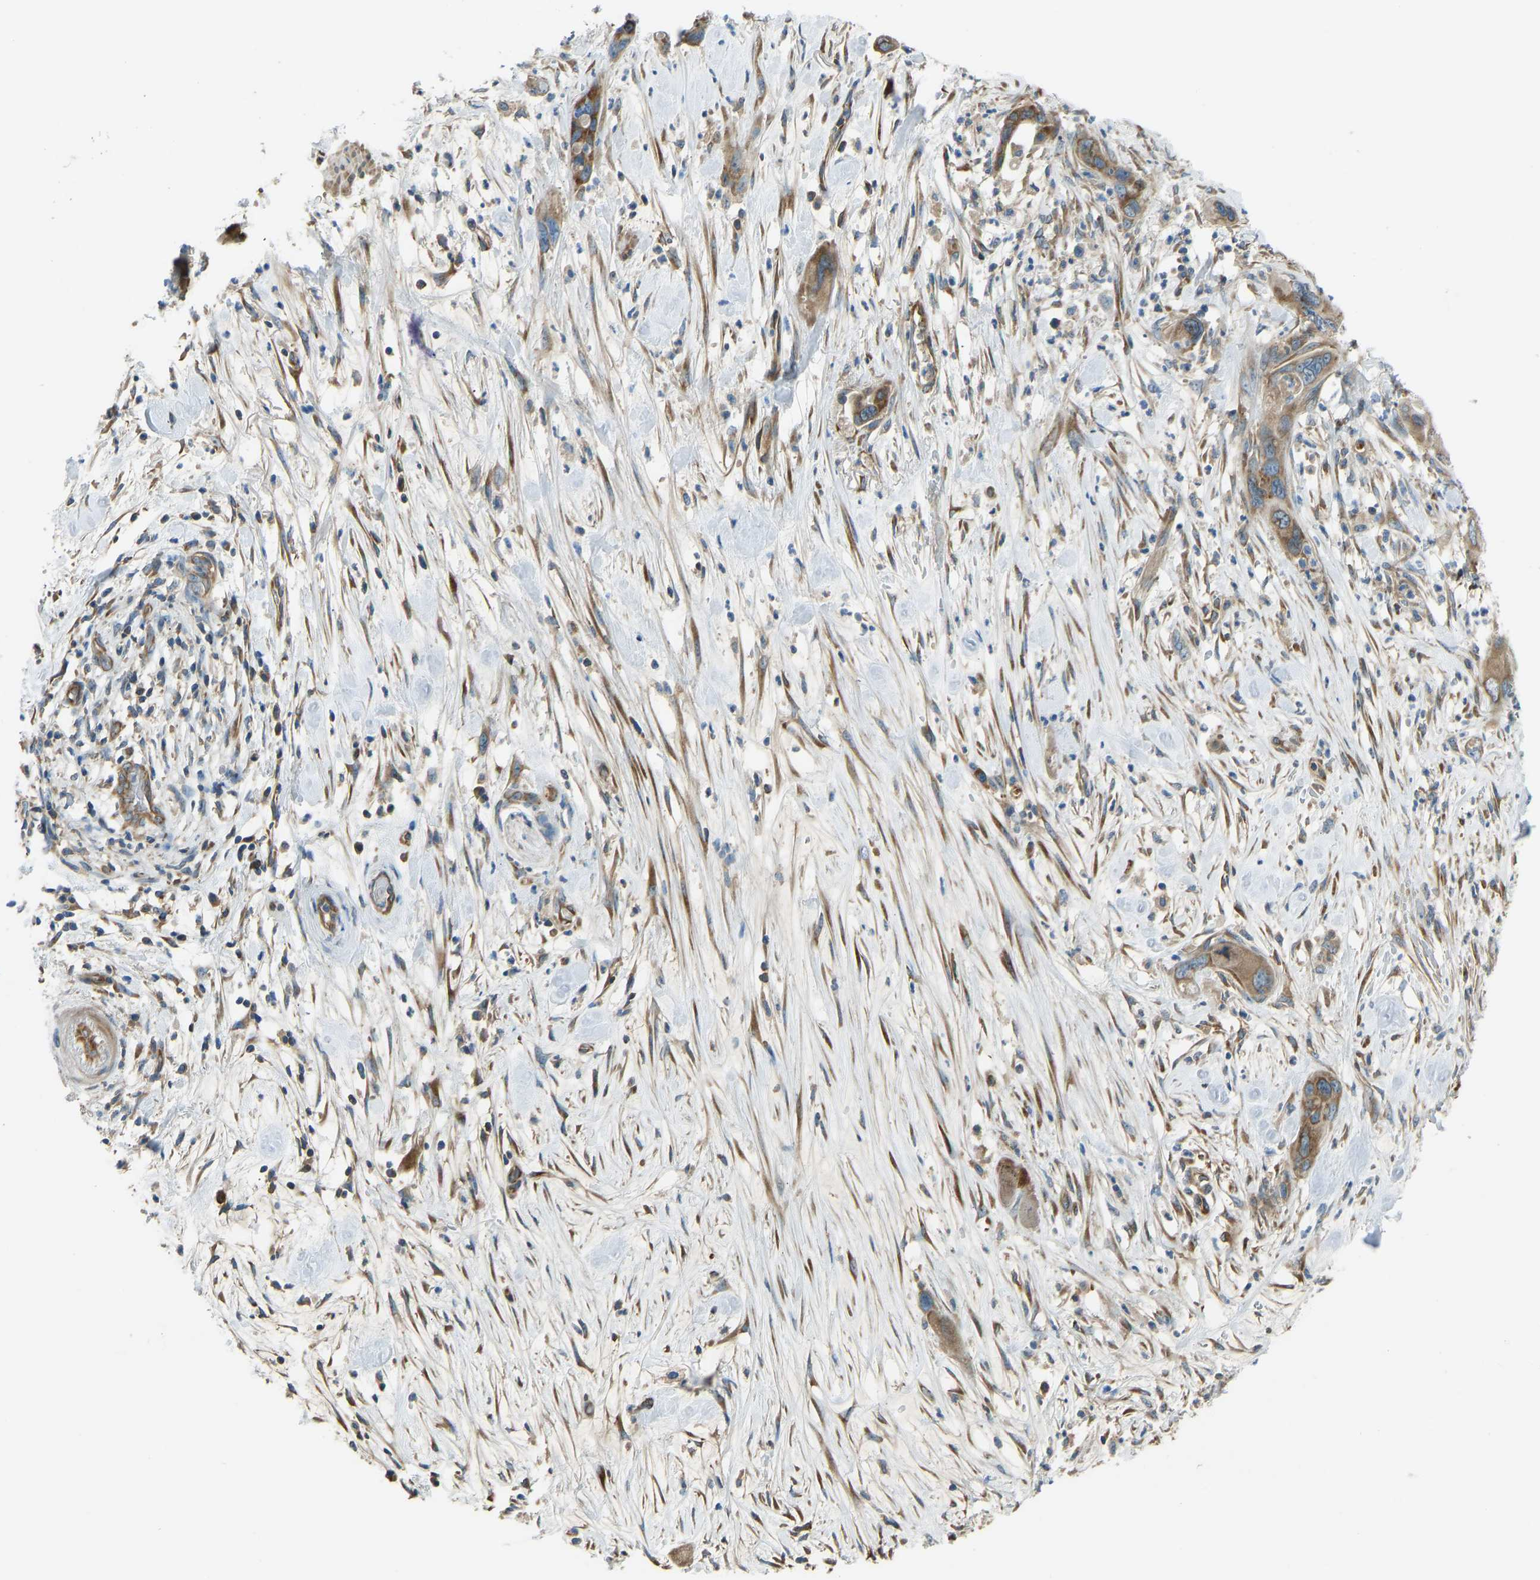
{"staining": {"intensity": "moderate", "quantity": ">75%", "location": "cytoplasmic/membranous"}, "tissue": "pancreatic cancer", "cell_type": "Tumor cells", "image_type": "cancer", "snomed": [{"axis": "morphology", "description": "Adenocarcinoma, NOS"}, {"axis": "topography", "description": "Pancreas"}], "caption": "Pancreatic cancer (adenocarcinoma) stained for a protein demonstrates moderate cytoplasmic/membranous positivity in tumor cells.", "gene": "STAU2", "patient": {"sex": "female", "age": 71}}